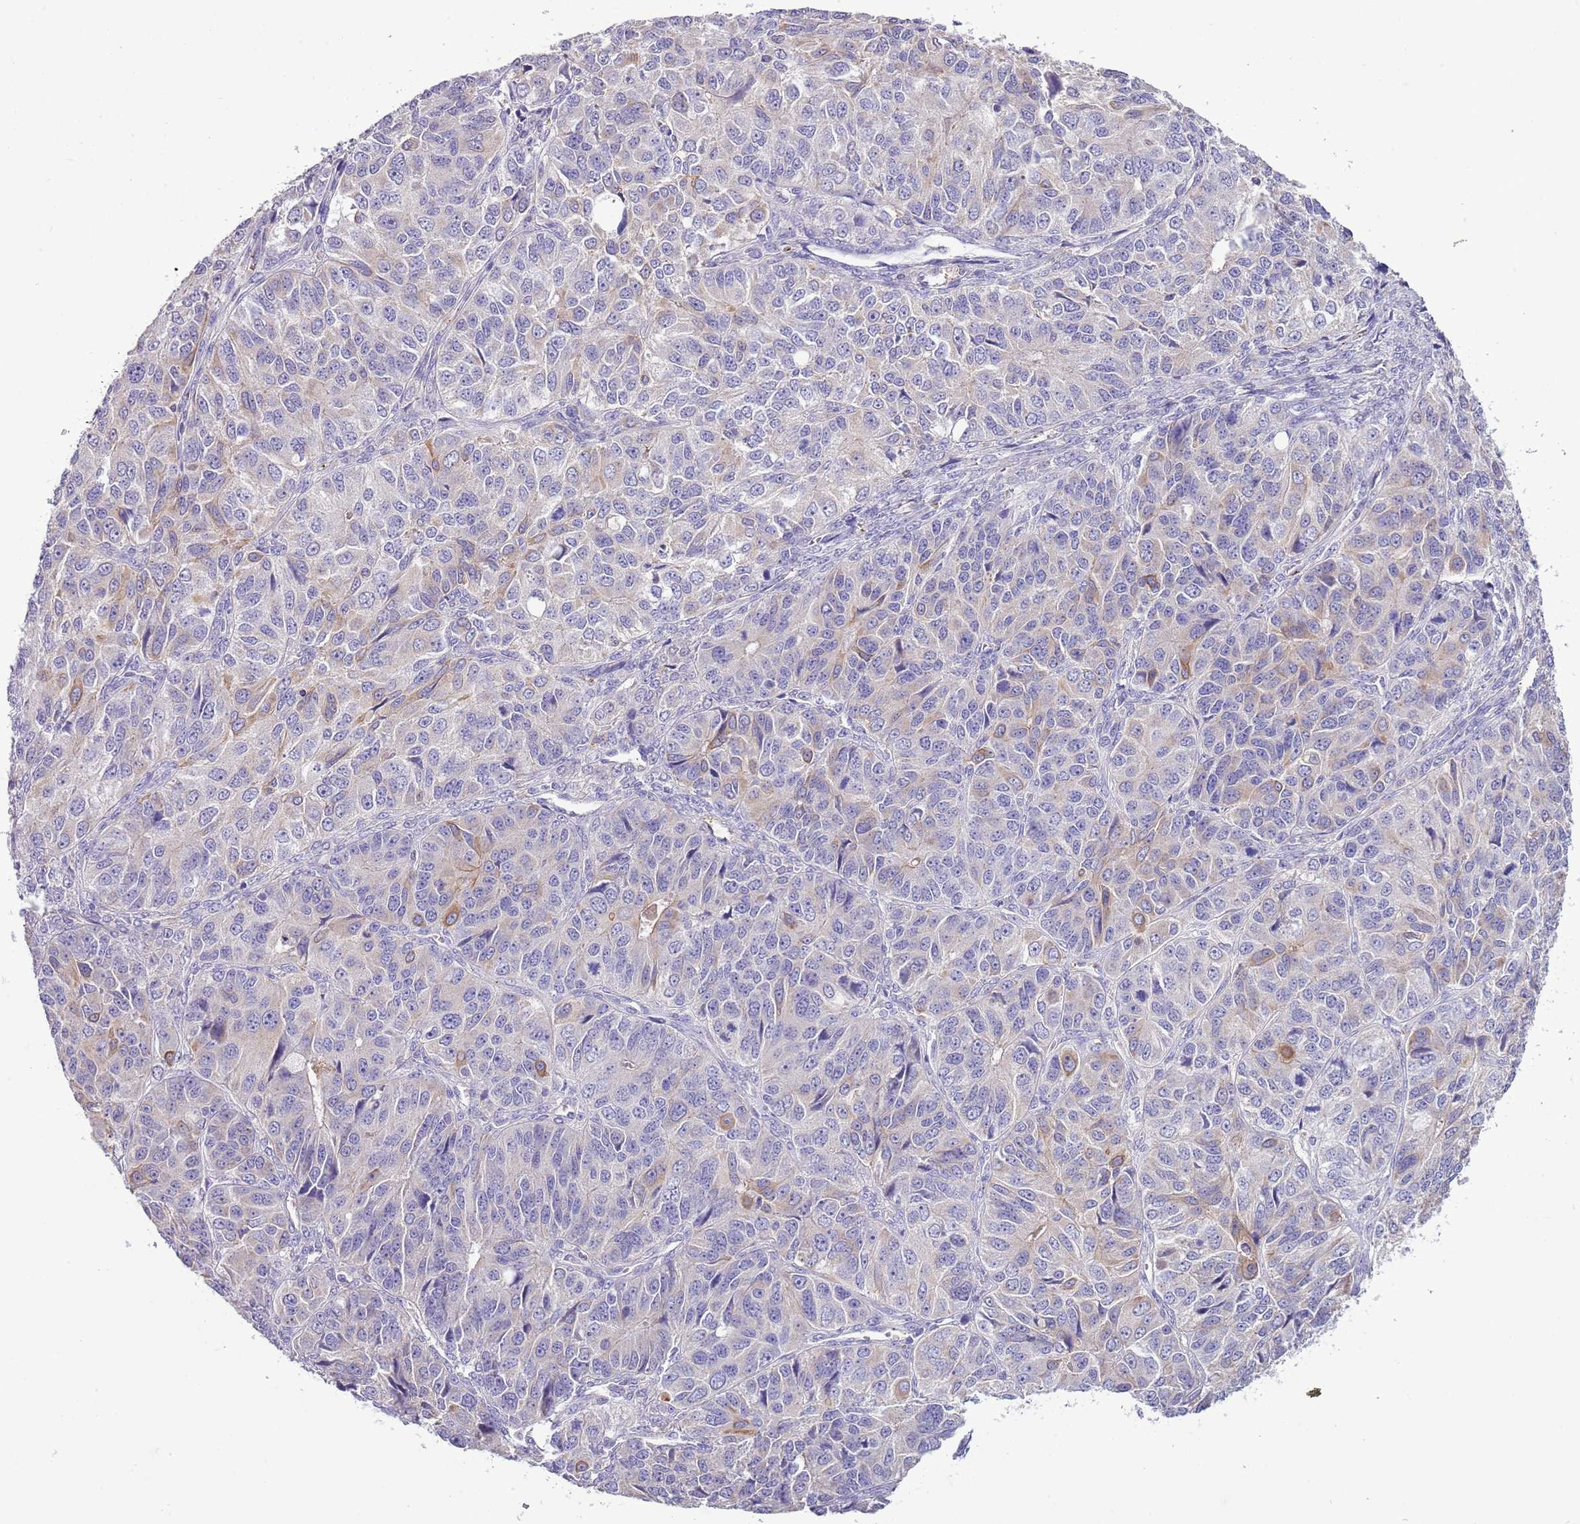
{"staining": {"intensity": "weak", "quantity": "<25%", "location": "cytoplasmic/membranous"}, "tissue": "ovarian cancer", "cell_type": "Tumor cells", "image_type": "cancer", "snomed": [{"axis": "morphology", "description": "Carcinoma, endometroid"}, {"axis": "topography", "description": "Ovary"}], "caption": "Immunohistochemistry of endometroid carcinoma (ovarian) displays no staining in tumor cells.", "gene": "HES3", "patient": {"sex": "female", "age": 51}}